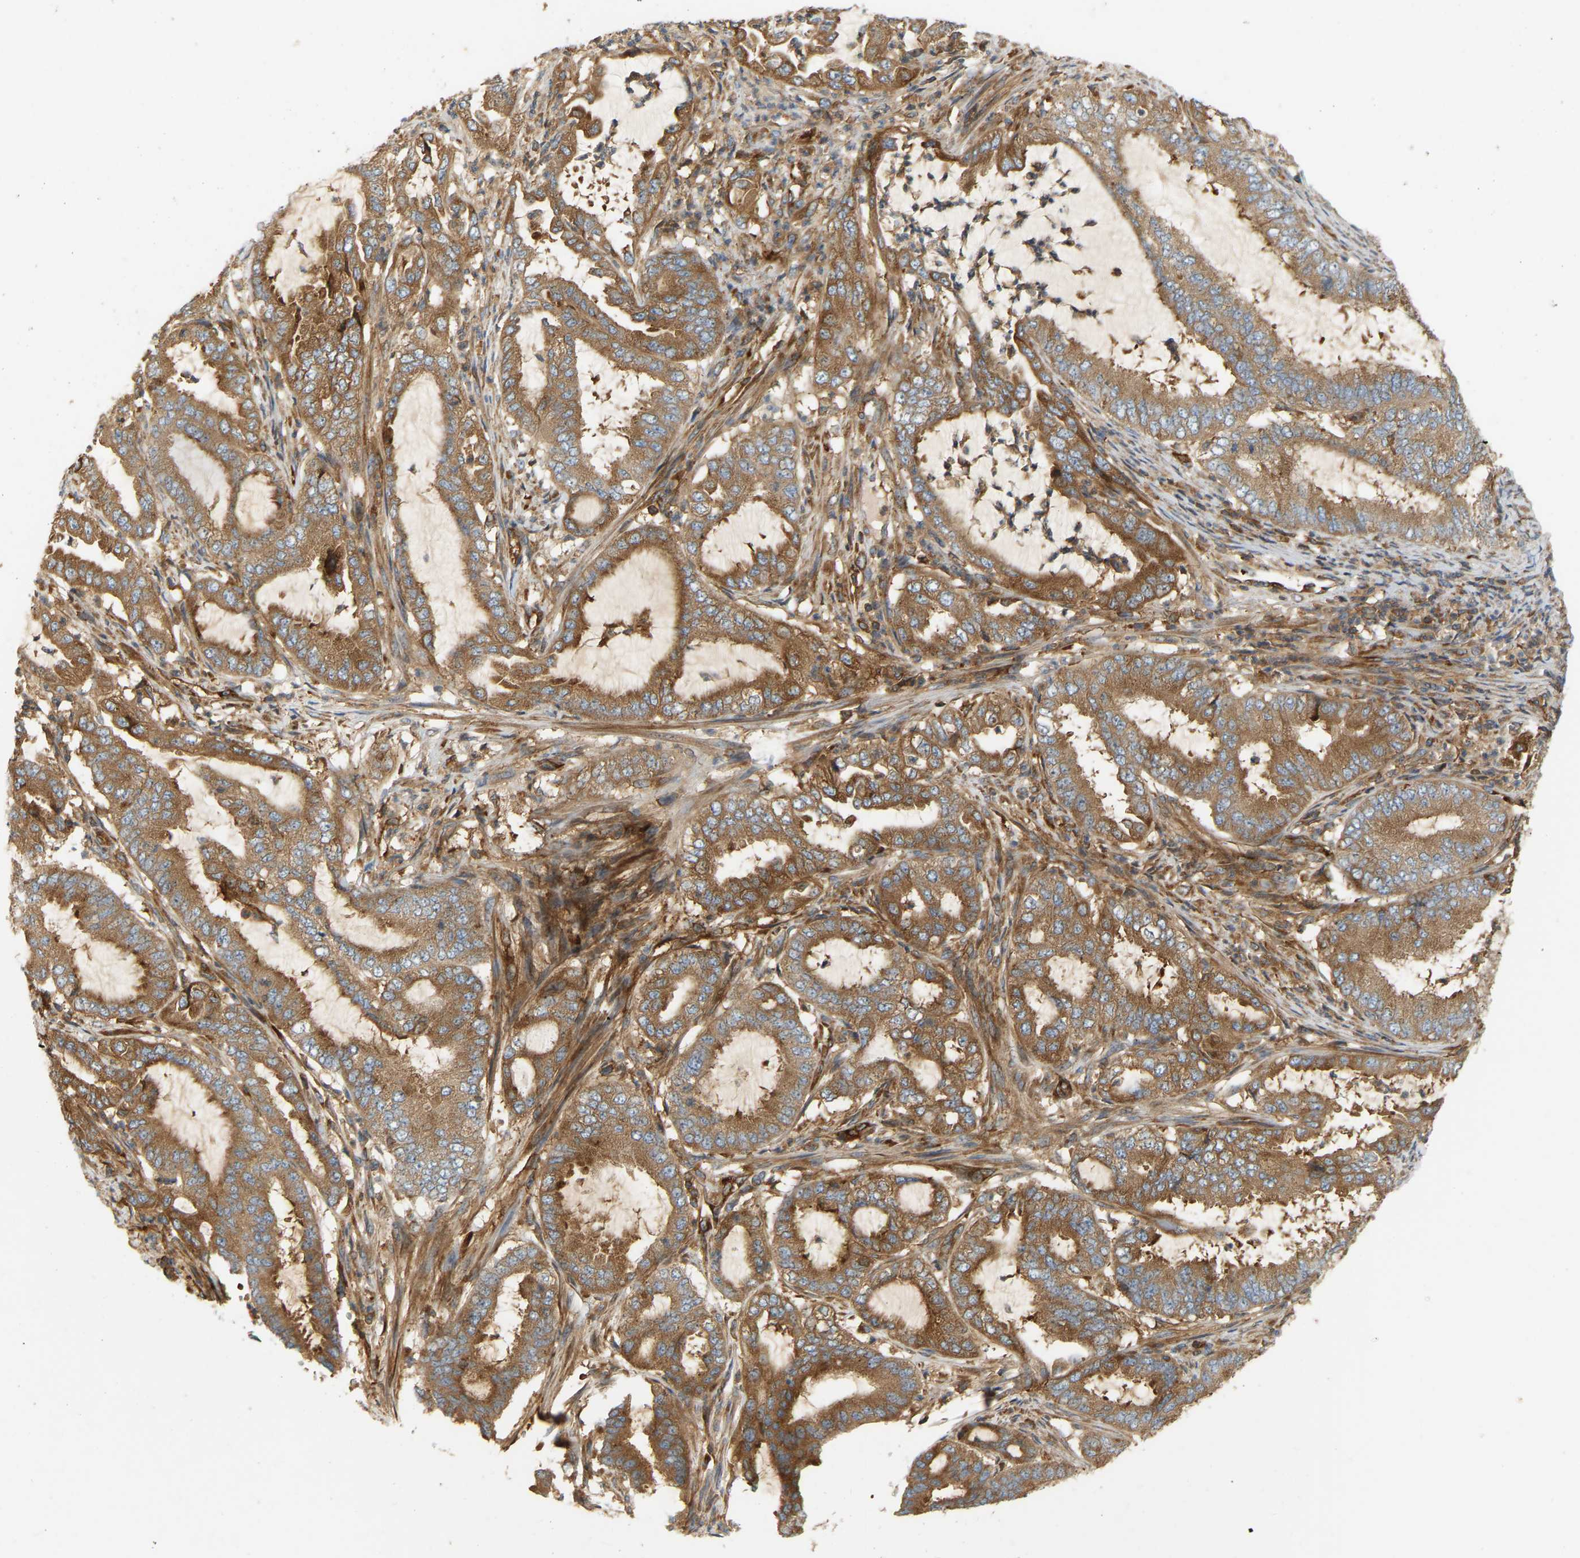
{"staining": {"intensity": "strong", "quantity": ">75%", "location": "cytoplasmic/membranous"}, "tissue": "endometrial cancer", "cell_type": "Tumor cells", "image_type": "cancer", "snomed": [{"axis": "morphology", "description": "Adenocarcinoma, NOS"}, {"axis": "topography", "description": "Endometrium"}], "caption": "A brown stain labels strong cytoplasmic/membranous expression of a protein in human endometrial cancer tumor cells. (IHC, brightfield microscopy, high magnification).", "gene": "AKAP13", "patient": {"sex": "female", "age": 51}}